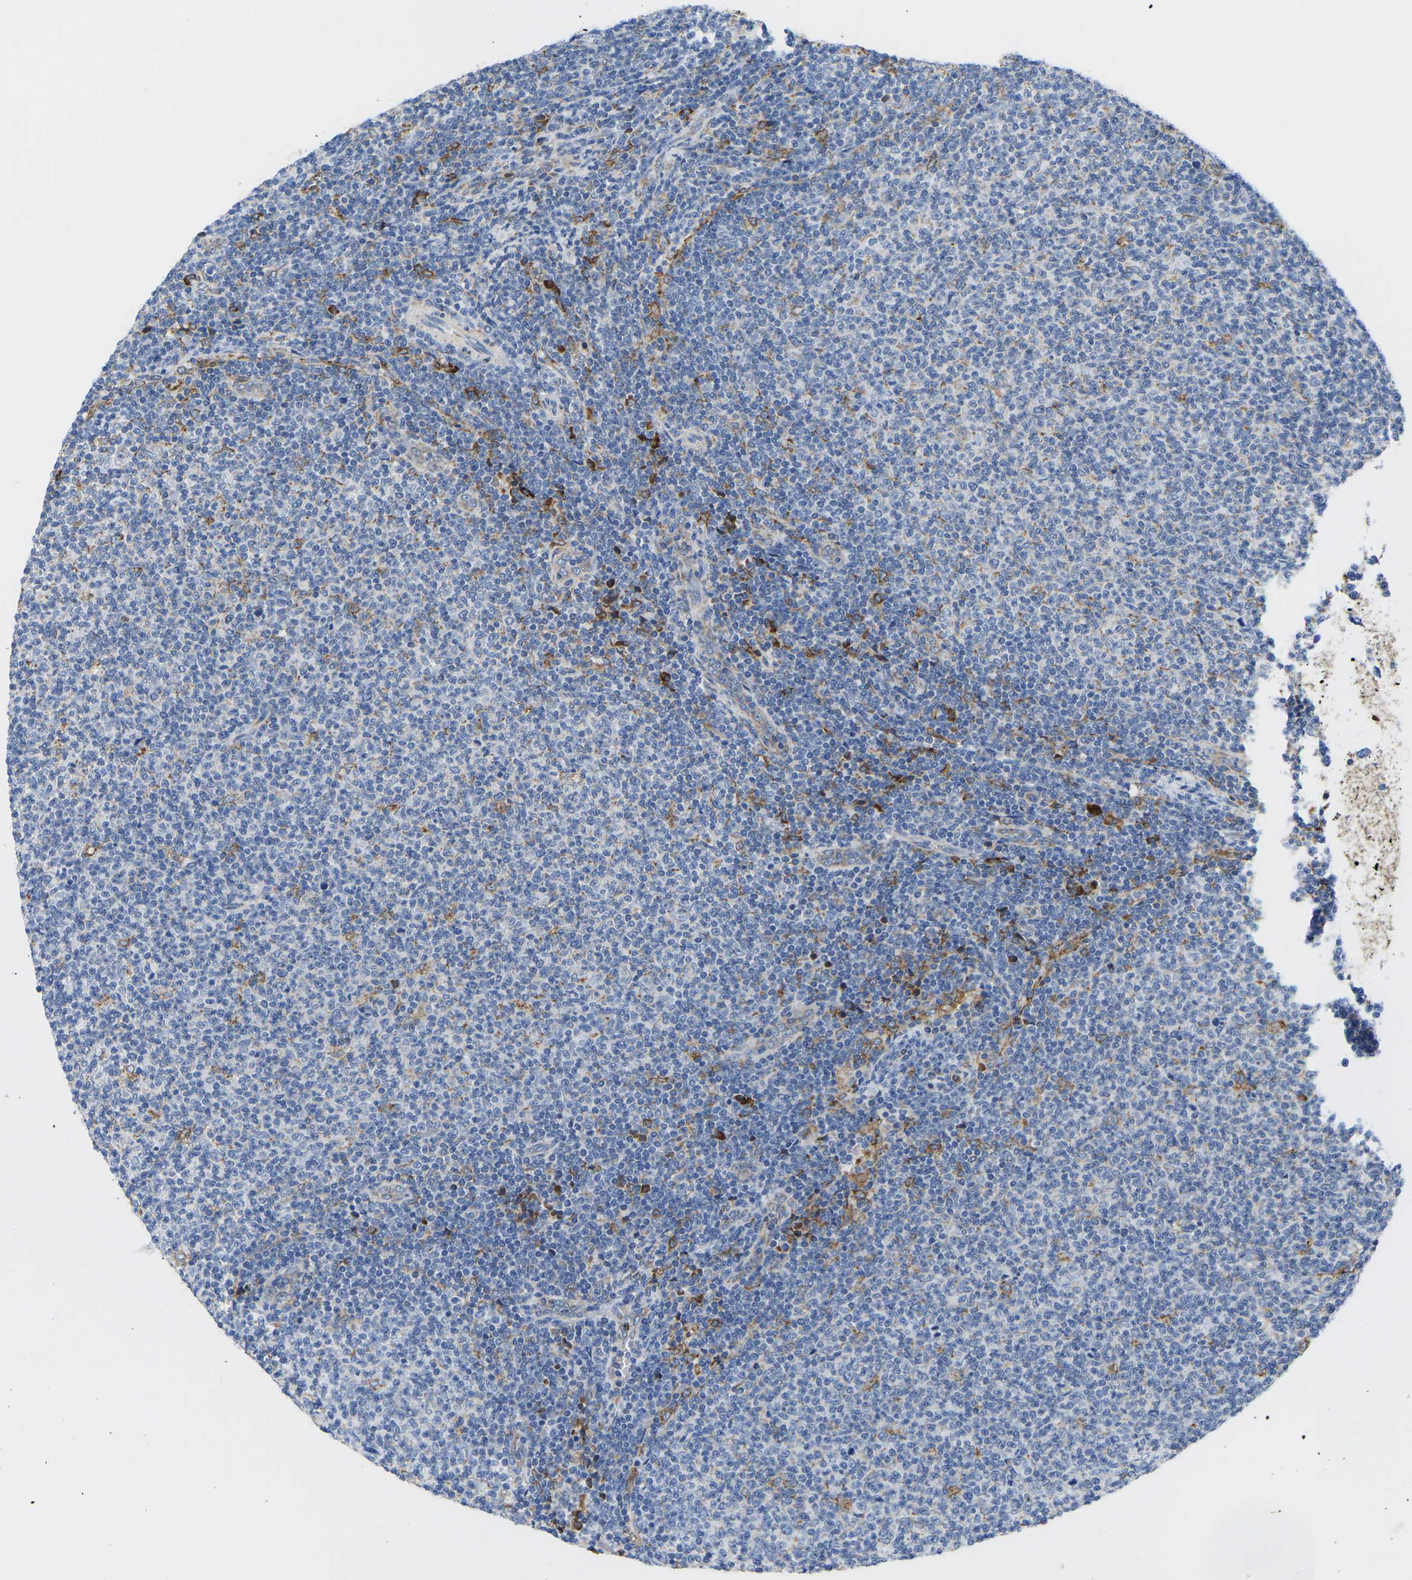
{"staining": {"intensity": "negative", "quantity": "none", "location": "none"}, "tissue": "lymphoma", "cell_type": "Tumor cells", "image_type": "cancer", "snomed": [{"axis": "morphology", "description": "Malignant lymphoma, non-Hodgkin's type, Low grade"}, {"axis": "topography", "description": "Lymph node"}], "caption": "Lymphoma was stained to show a protein in brown. There is no significant positivity in tumor cells. Brightfield microscopy of immunohistochemistry (IHC) stained with DAB (brown) and hematoxylin (blue), captured at high magnification.", "gene": "P4HB", "patient": {"sex": "male", "age": 66}}